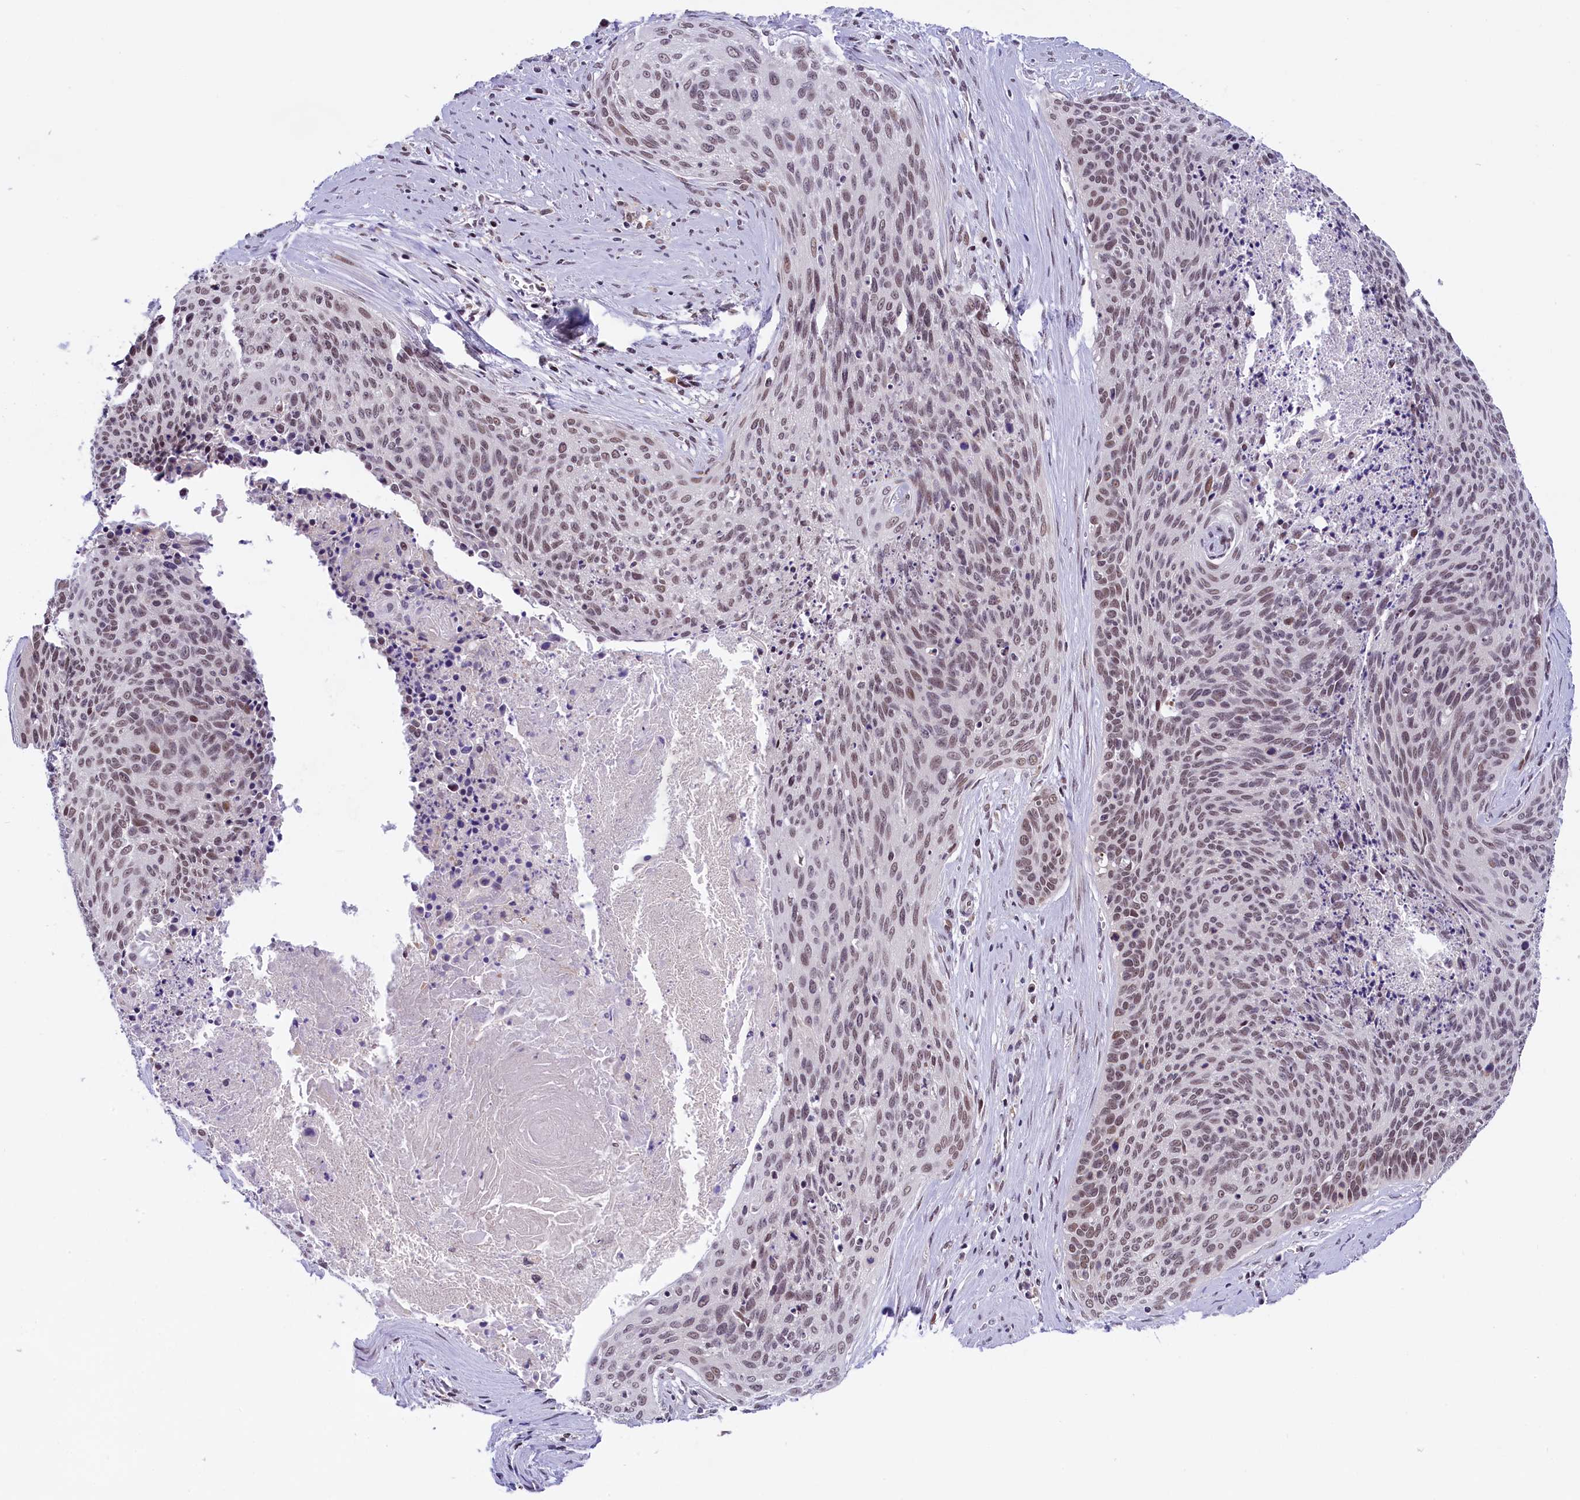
{"staining": {"intensity": "weak", "quantity": ">75%", "location": "nuclear"}, "tissue": "cervical cancer", "cell_type": "Tumor cells", "image_type": "cancer", "snomed": [{"axis": "morphology", "description": "Squamous cell carcinoma, NOS"}, {"axis": "topography", "description": "Cervix"}], "caption": "Immunohistochemical staining of human cervical squamous cell carcinoma demonstrates weak nuclear protein staining in approximately >75% of tumor cells. The staining is performed using DAB brown chromogen to label protein expression. The nuclei are counter-stained blue using hematoxylin.", "gene": "CDYL2", "patient": {"sex": "female", "age": 55}}